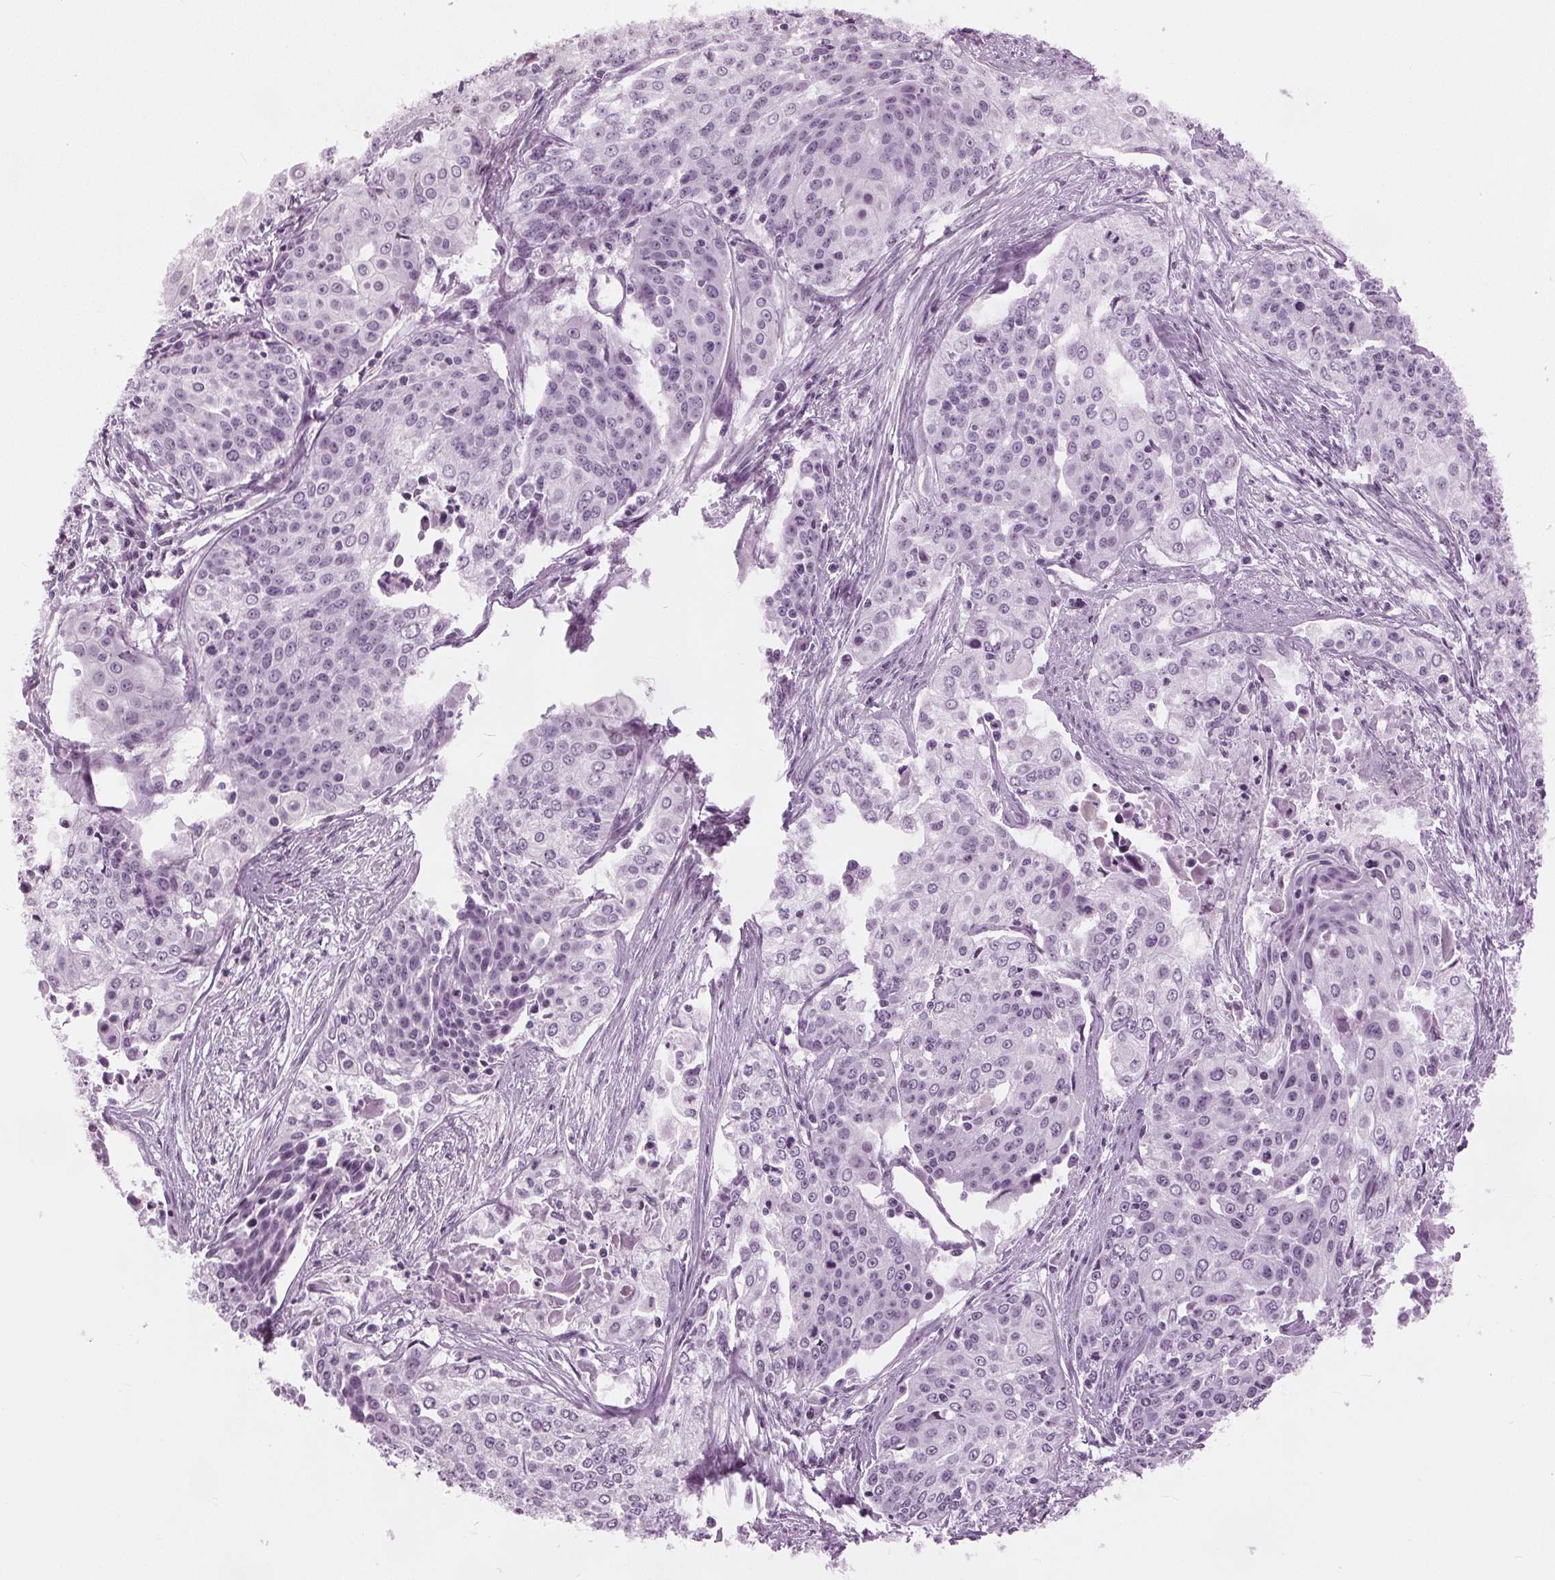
{"staining": {"intensity": "moderate", "quantity": "<25%", "location": "nuclear"}, "tissue": "cervical cancer", "cell_type": "Tumor cells", "image_type": "cancer", "snomed": [{"axis": "morphology", "description": "Squamous cell carcinoma, NOS"}, {"axis": "topography", "description": "Cervix"}], "caption": "This image displays cervical squamous cell carcinoma stained with immunohistochemistry (IHC) to label a protein in brown. The nuclear of tumor cells show moderate positivity for the protein. Nuclei are counter-stained blue.", "gene": "TTC34", "patient": {"sex": "female", "age": 39}}